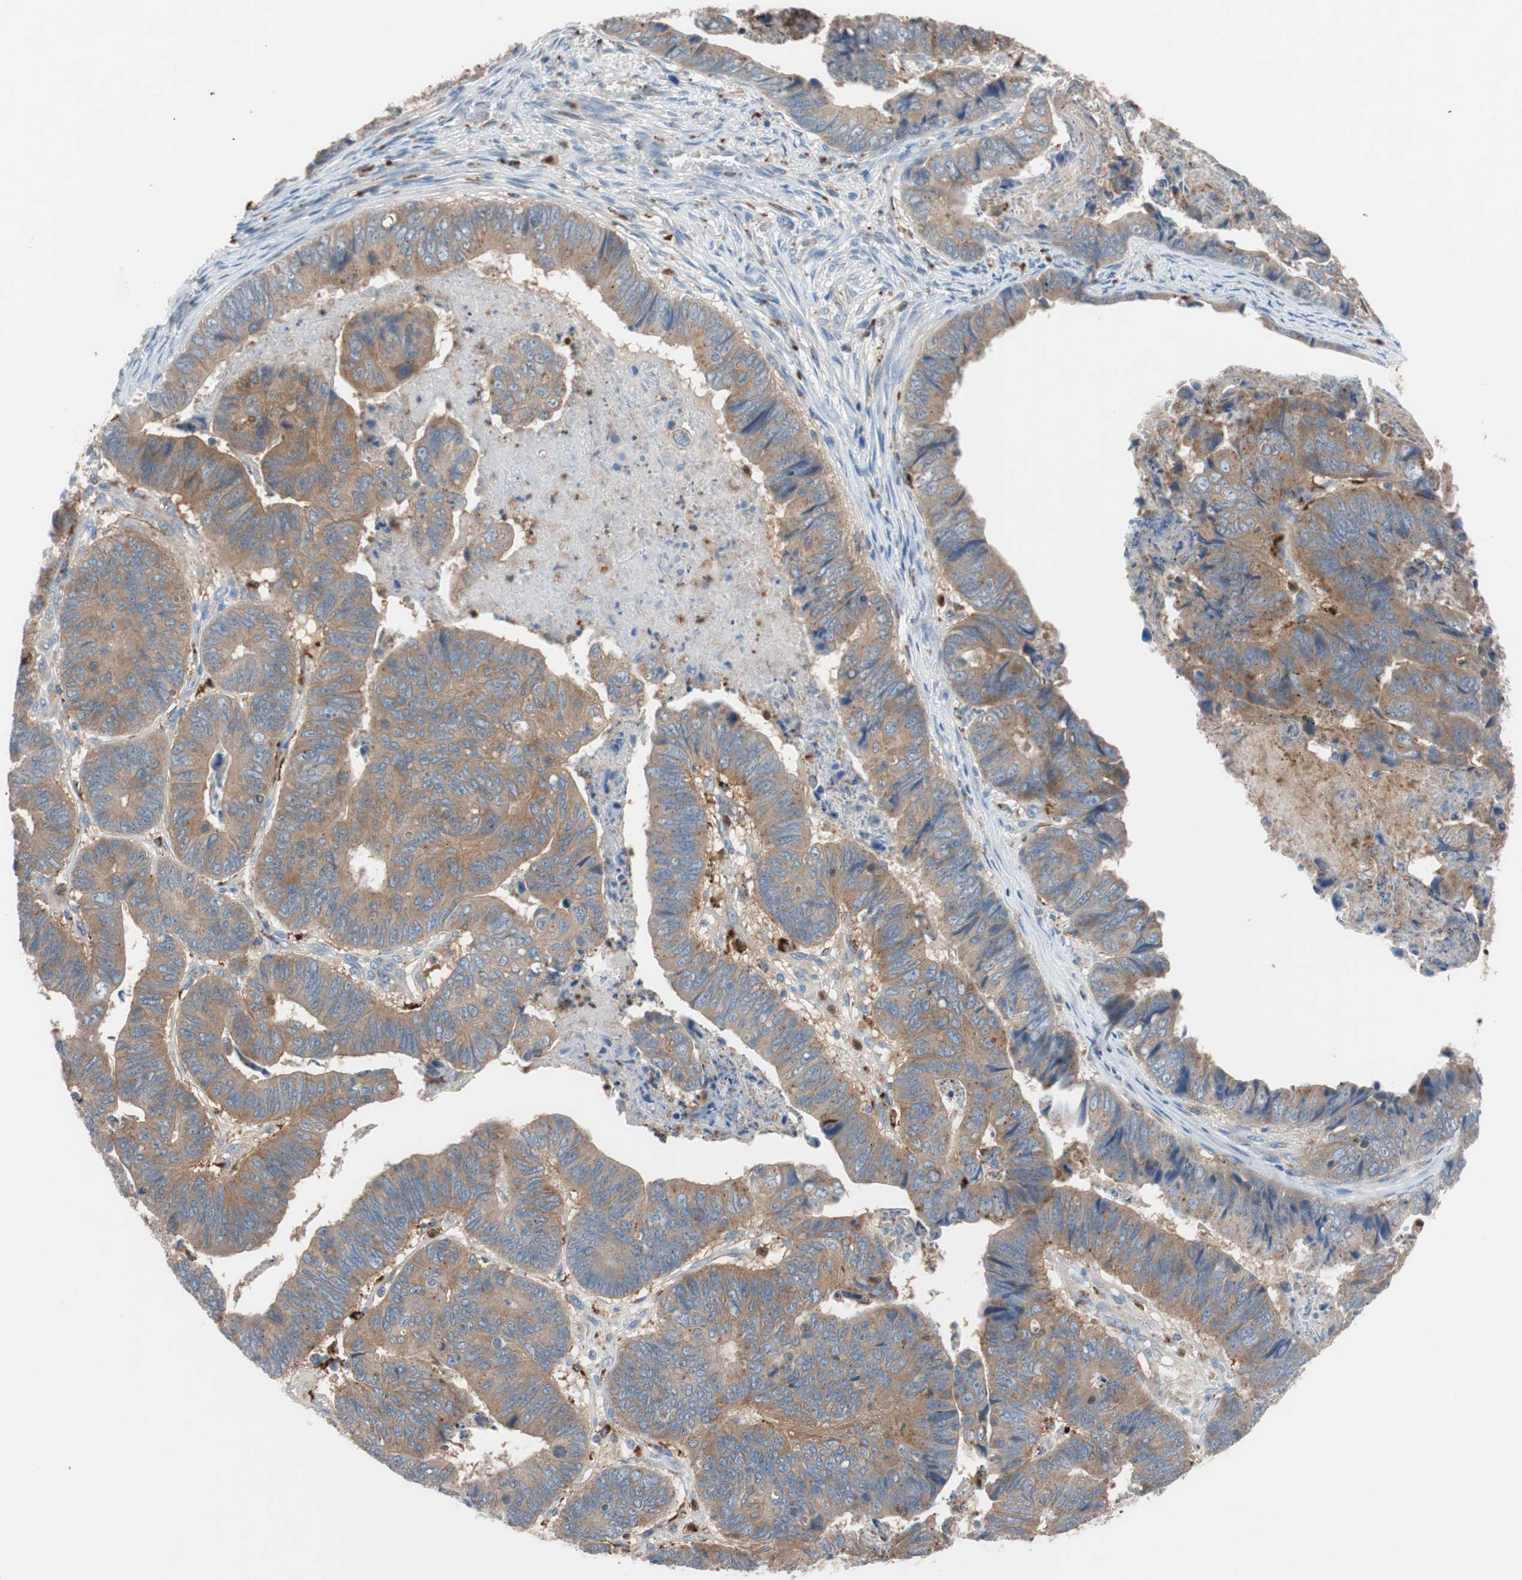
{"staining": {"intensity": "moderate", "quantity": ">75%", "location": "cytoplasmic/membranous"}, "tissue": "stomach cancer", "cell_type": "Tumor cells", "image_type": "cancer", "snomed": [{"axis": "morphology", "description": "Adenocarcinoma, NOS"}, {"axis": "topography", "description": "Stomach, lower"}], "caption": "Immunohistochemistry photomicrograph of neoplastic tissue: human adenocarcinoma (stomach) stained using IHC exhibits medium levels of moderate protein expression localized specifically in the cytoplasmic/membranous of tumor cells, appearing as a cytoplasmic/membranous brown color.", "gene": "CLEC4D", "patient": {"sex": "male", "age": 77}}